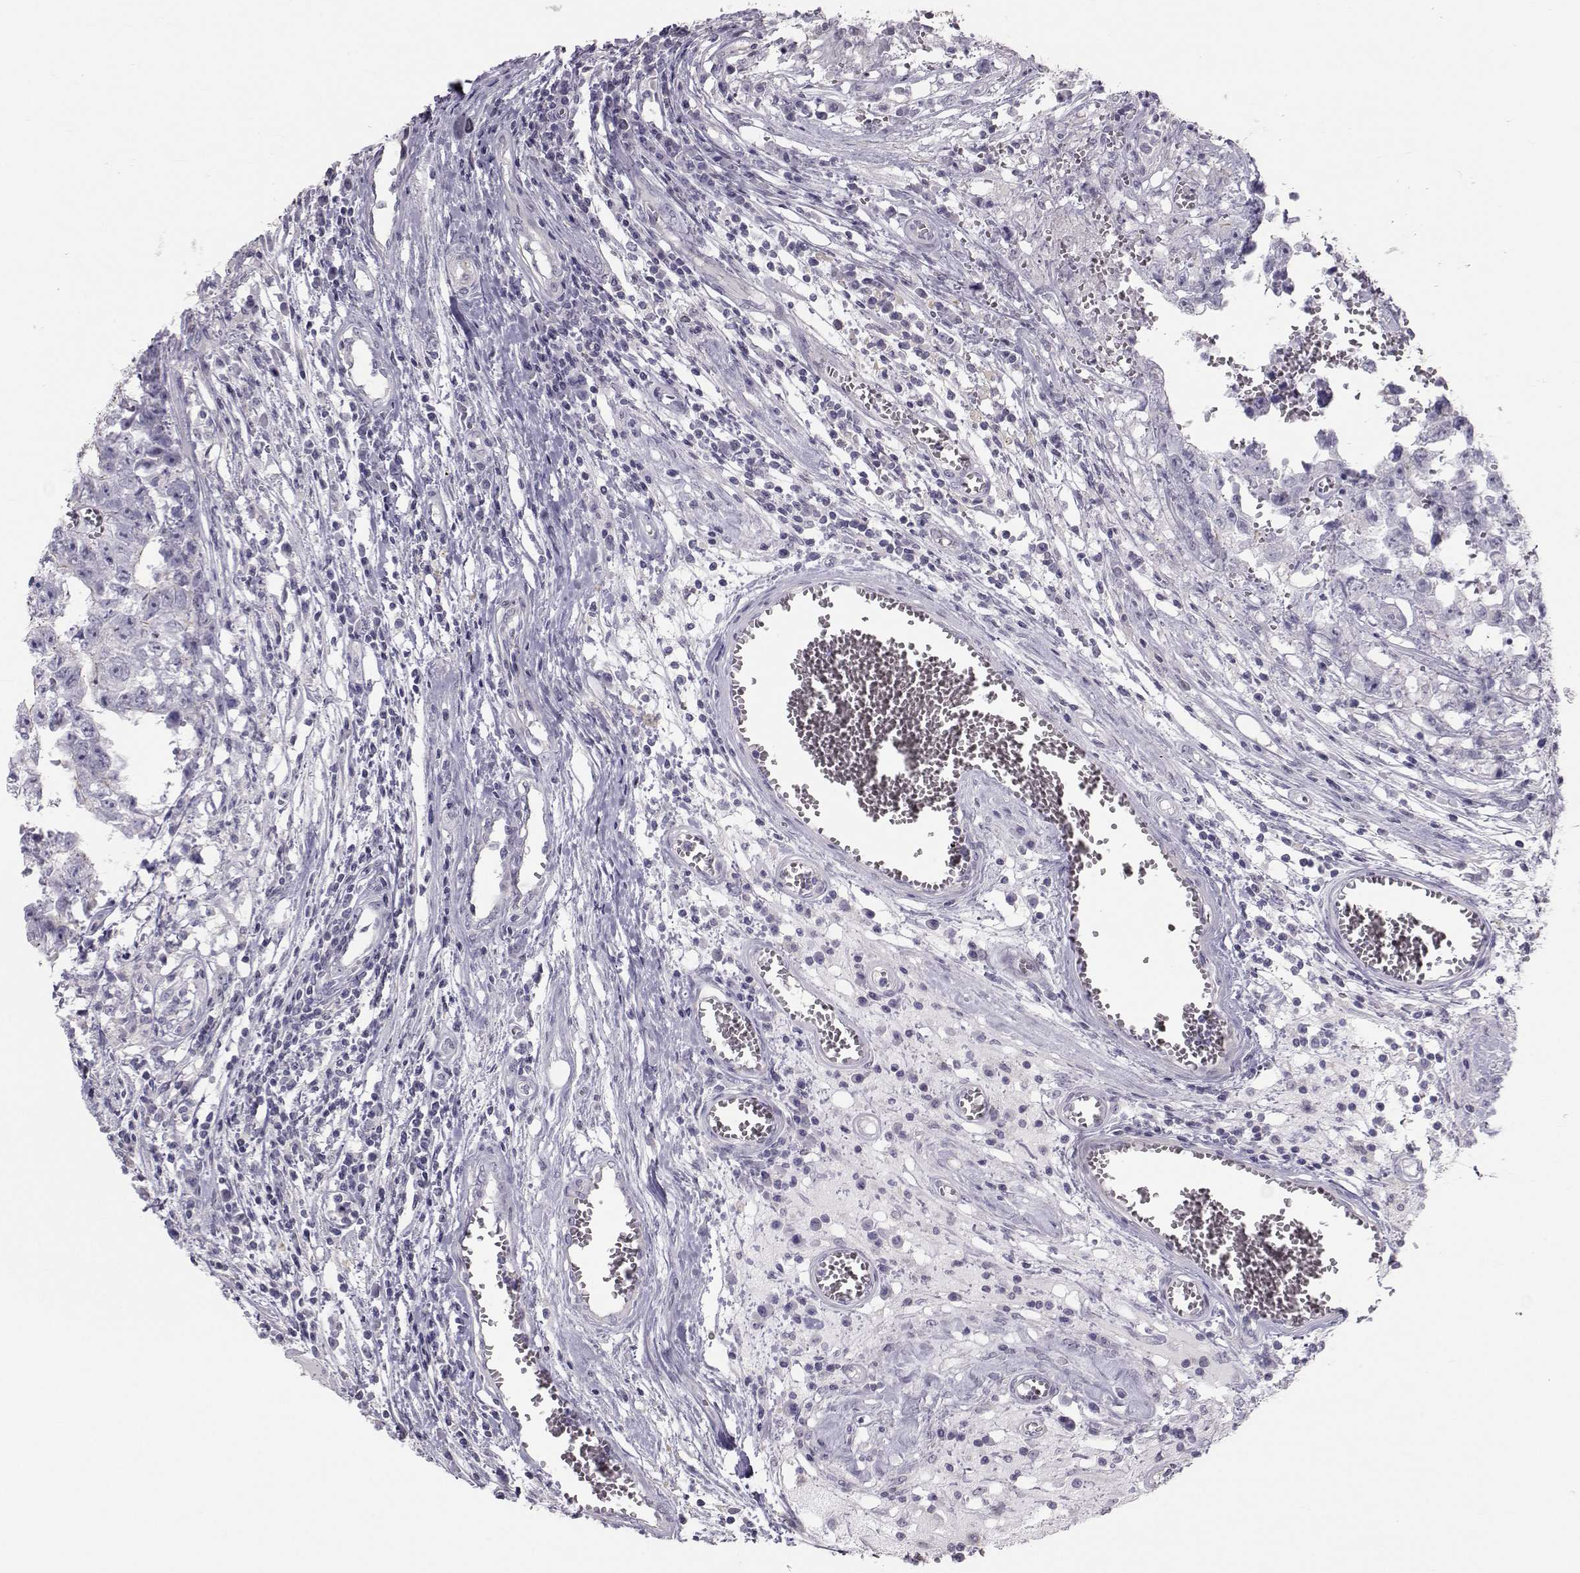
{"staining": {"intensity": "negative", "quantity": "none", "location": "none"}, "tissue": "testis cancer", "cell_type": "Tumor cells", "image_type": "cancer", "snomed": [{"axis": "morphology", "description": "Carcinoma, Embryonal, NOS"}, {"axis": "topography", "description": "Testis"}], "caption": "IHC of human testis embryonal carcinoma shows no positivity in tumor cells. (DAB (3,3'-diaminobenzidine) immunohistochemistry (IHC) with hematoxylin counter stain).", "gene": "GARIN3", "patient": {"sex": "male", "age": 36}}